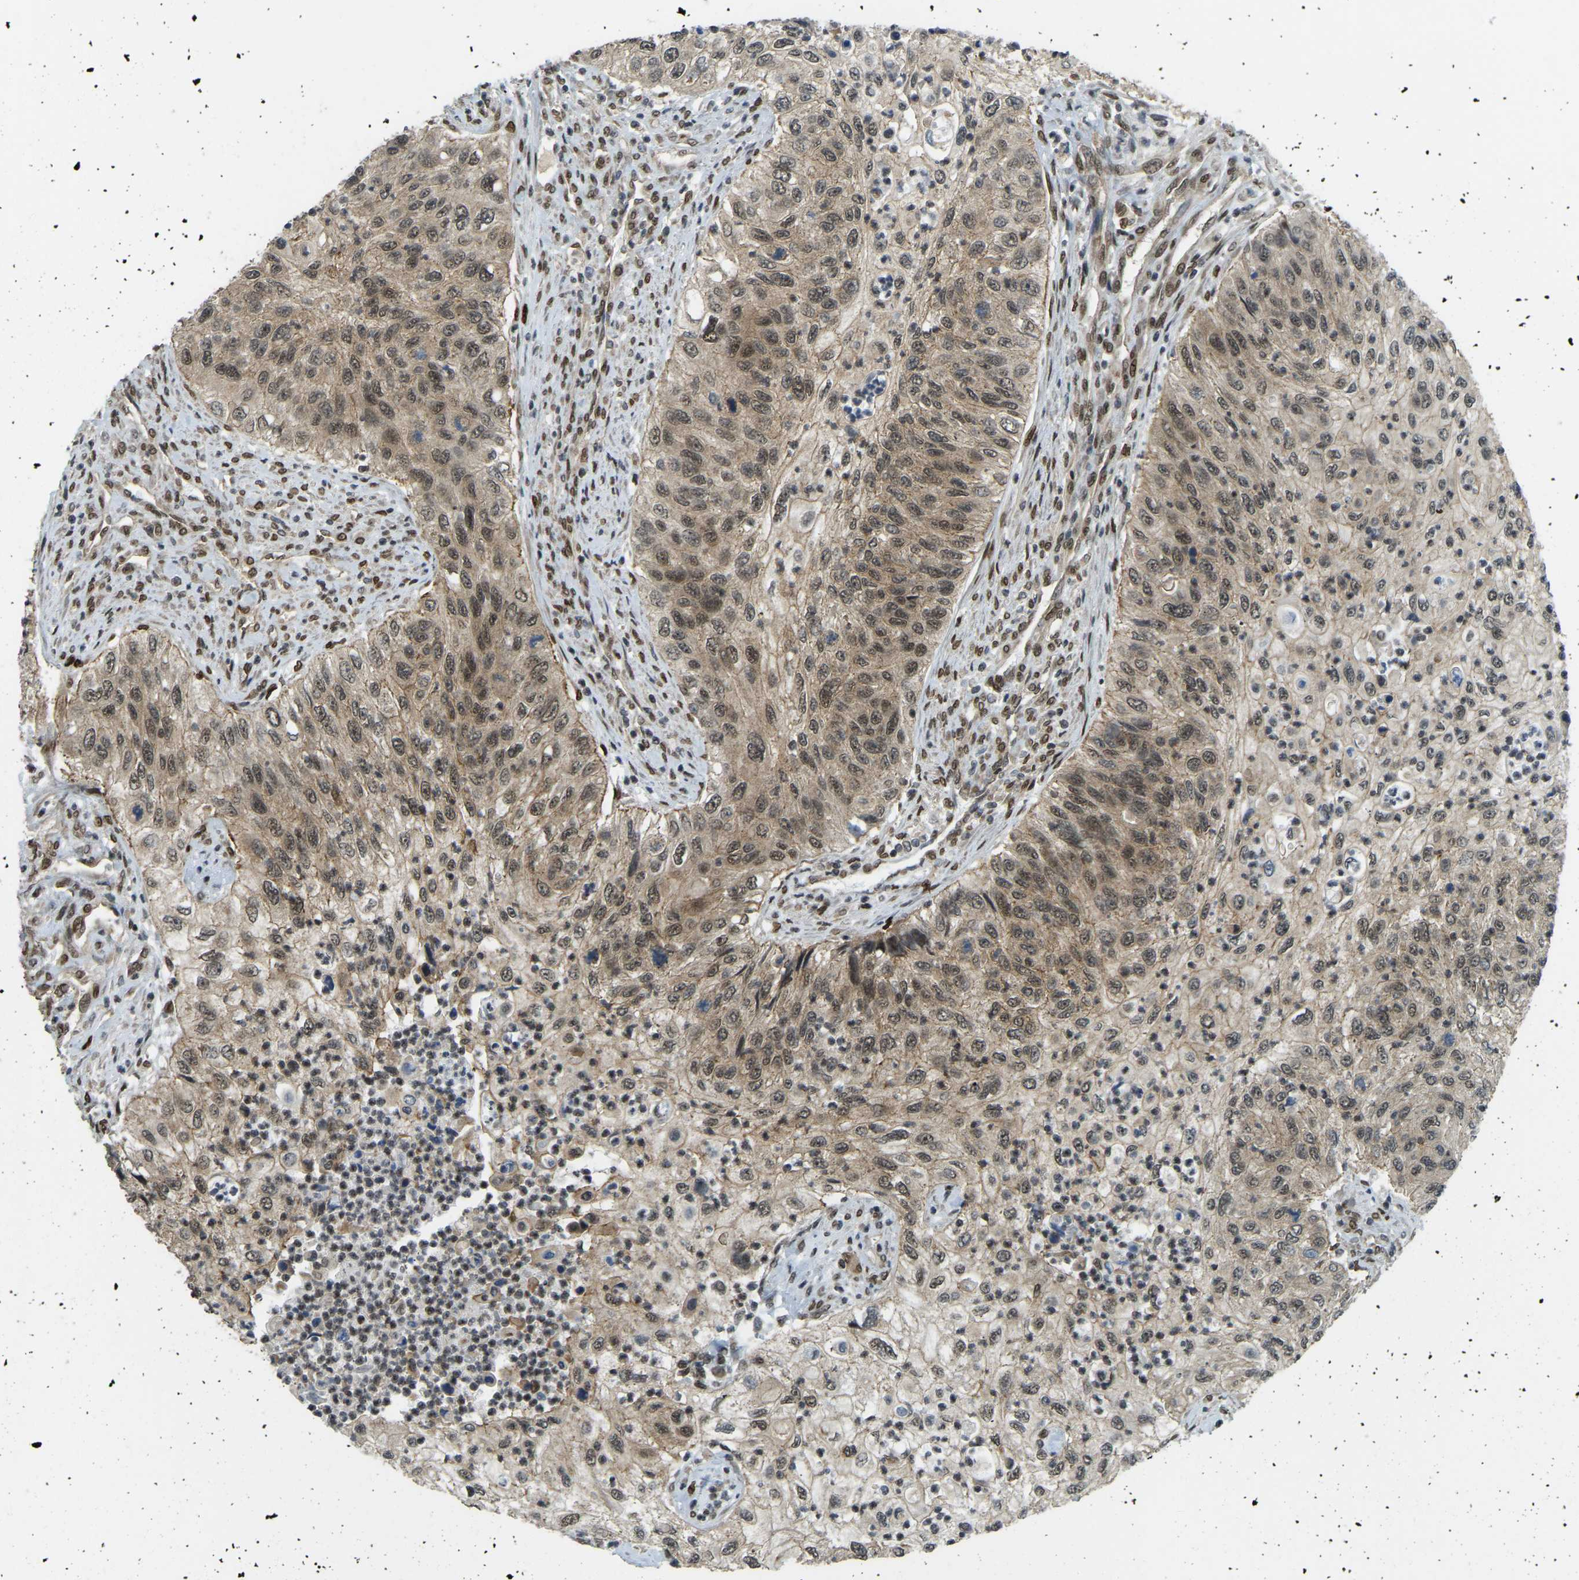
{"staining": {"intensity": "moderate", "quantity": ">75%", "location": "cytoplasmic/membranous,nuclear"}, "tissue": "urothelial cancer", "cell_type": "Tumor cells", "image_type": "cancer", "snomed": [{"axis": "morphology", "description": "Urothelial carcinoma, High grade"}, {"axis": "topography", "description": "Urinary bladder"}], "caption": "This histopathology image exhibits urothelial carcinoma (high-grade) stained with IHC to label a protein in brown. The cytoplasmic/membranous and nuclear of tumor cells show moderate positivity for the protein. Nuclei are counter-stained blue.", "gene": "SYNE1", "patient": {"sex": "female", "age": 60}}